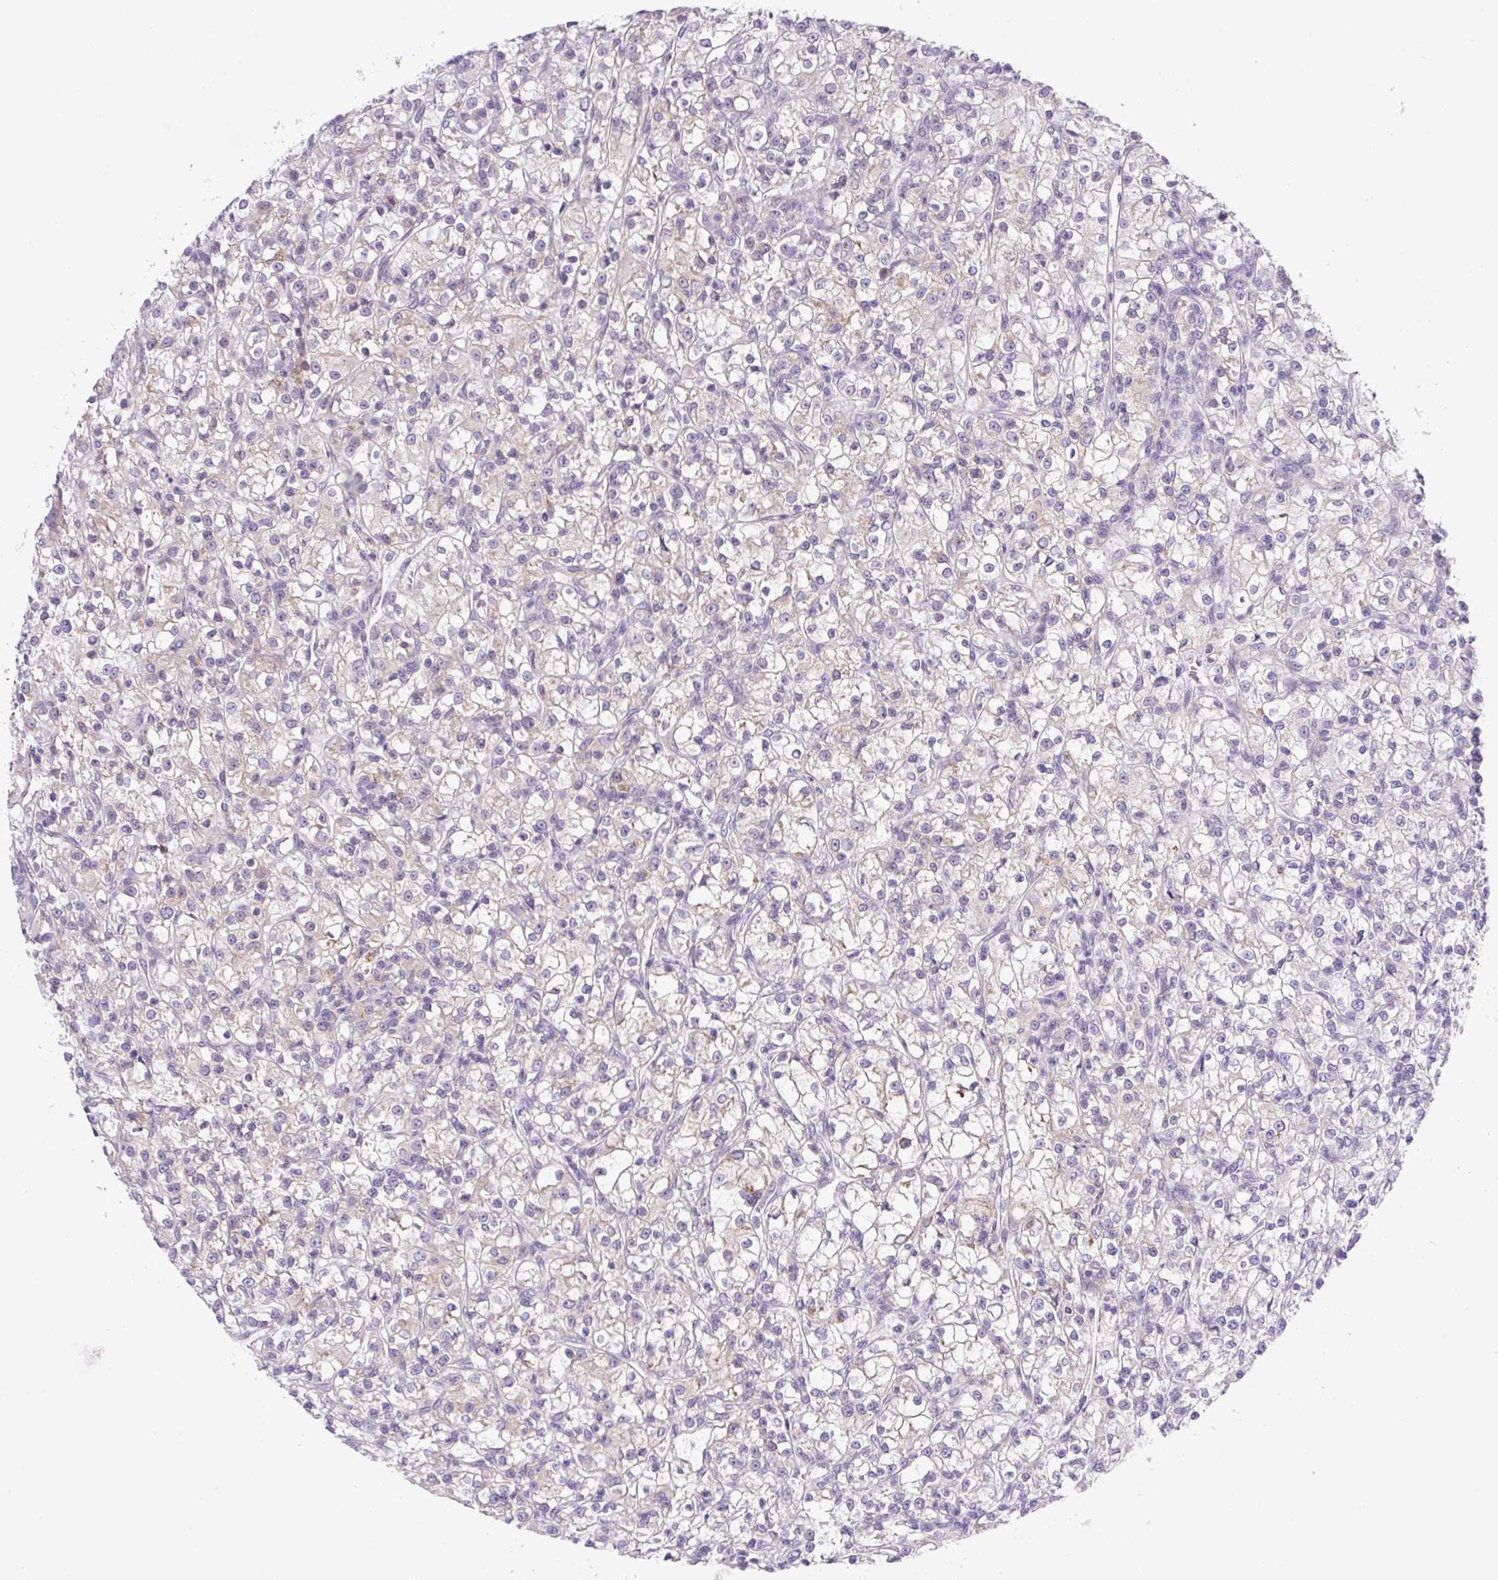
{"staining": {"intensity": "negative", "quantity": "none", "location": "none"}, "tissue": "renal cancer", "cell_type": "Tumor cells", "image_type": "cancer", "snomed": [{"axis": "morphology", "description": "Adenocarcinoma, NOS"}, {"axis": "topography", "description": "Kidney"}], "caption": "This is an immunohistochemistry image of renal cancer. There is no positivity in tumor cells.", "gene": "CAMK2B", "patient": {"sex": "female", "age": 59}}